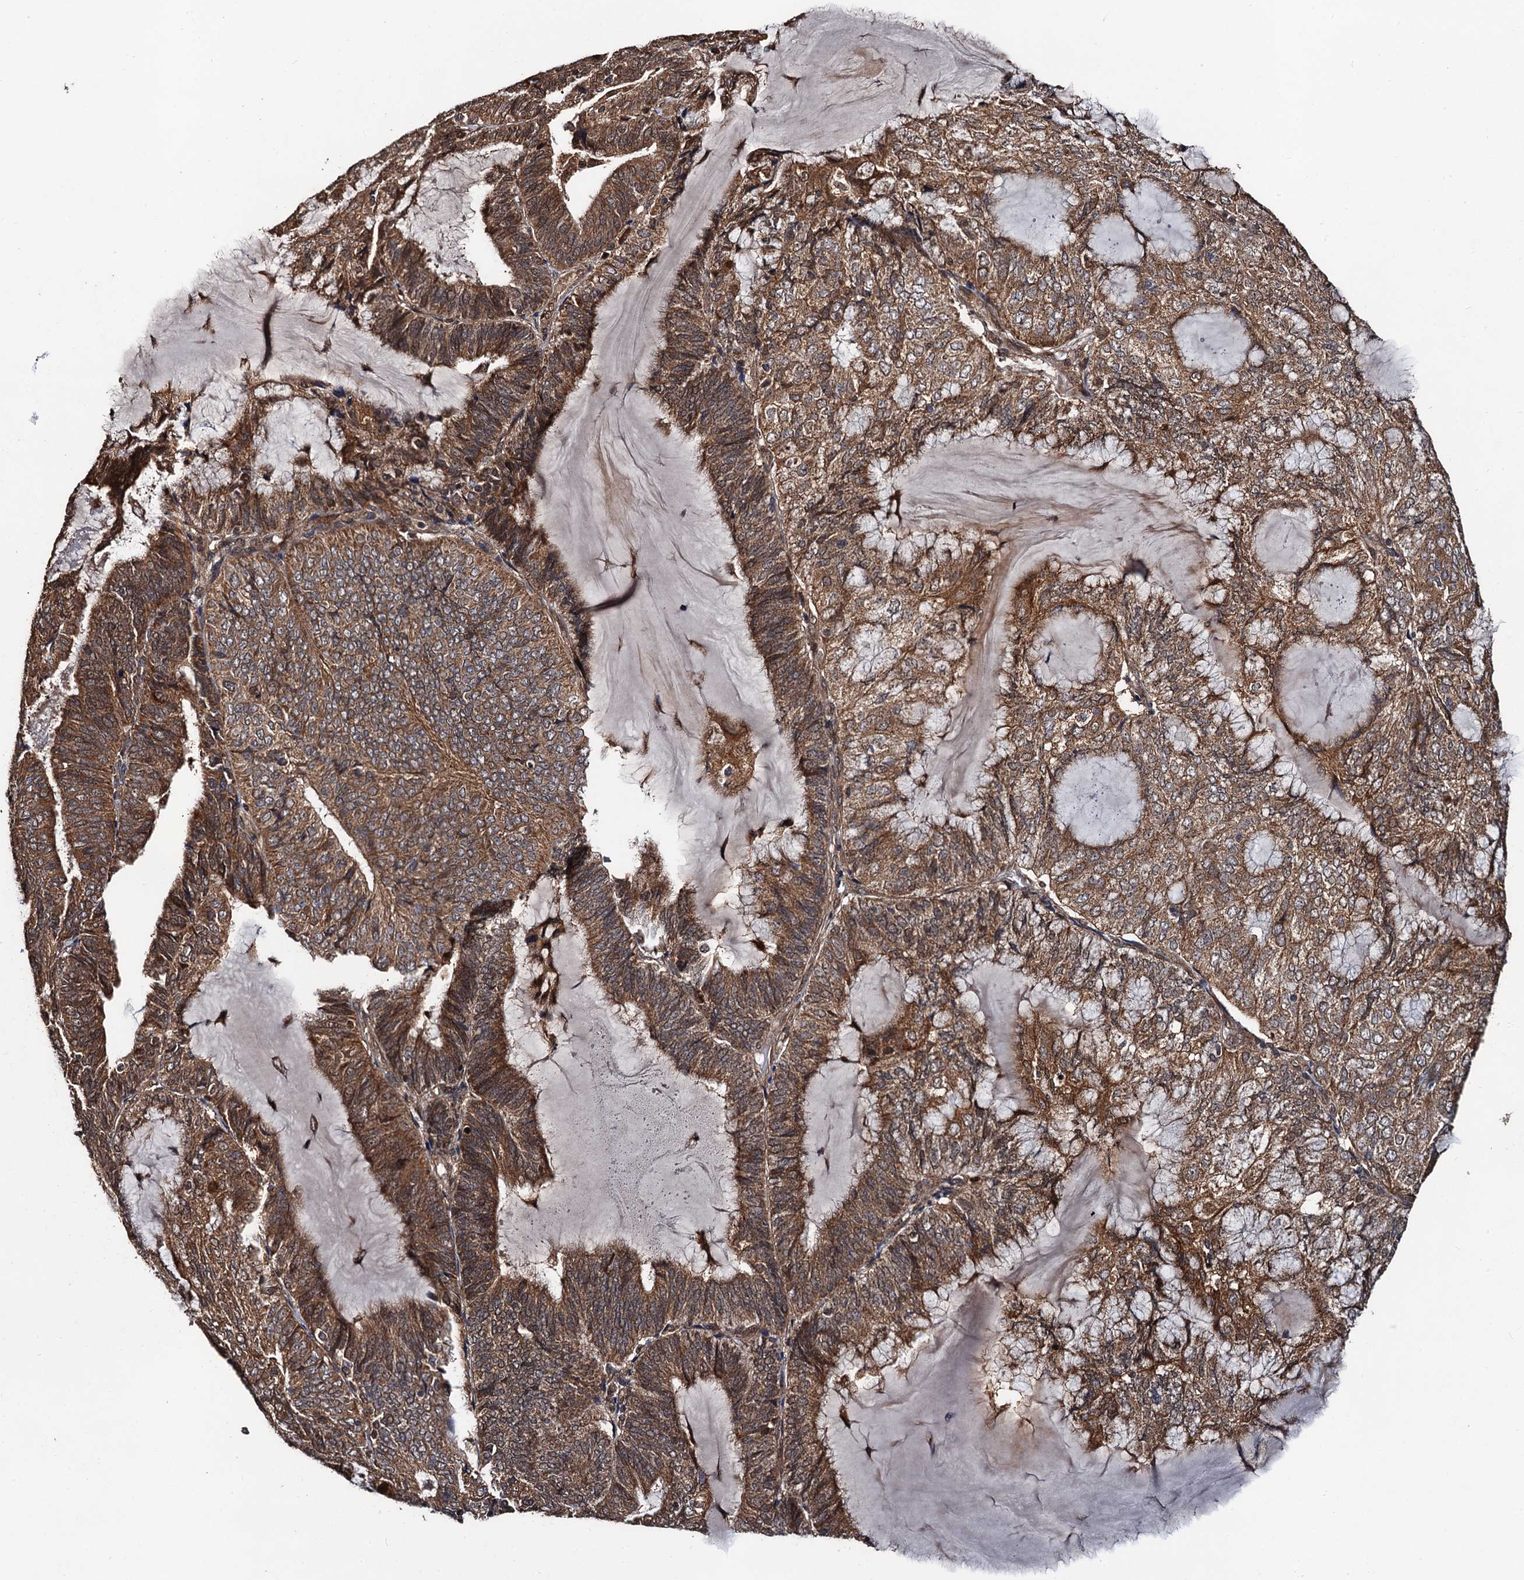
{"staining": {"intensity": "moderate", "quantity": ">75%", "location": "cytoplasmic/membranous"}, "tissue": "endometrial cancer", "cell_type": "Tumor cells", "image_type": "cancer", "snomed": [{"axis": "morphology", "description": "Adenocarcinoma, NOS"}, {"axis": "topography", "description": "Endometrium"}], "caption": "DAB (3,3'-diaminobenzidine) immunohistochemical staining of human adenocarcinoma (endometrial) displays moderate cytoplasmic/membranous protein expression in about >75% of tumor cells.", "gene": "MIER2", "patient": {"sex": "female", "age": 81}}